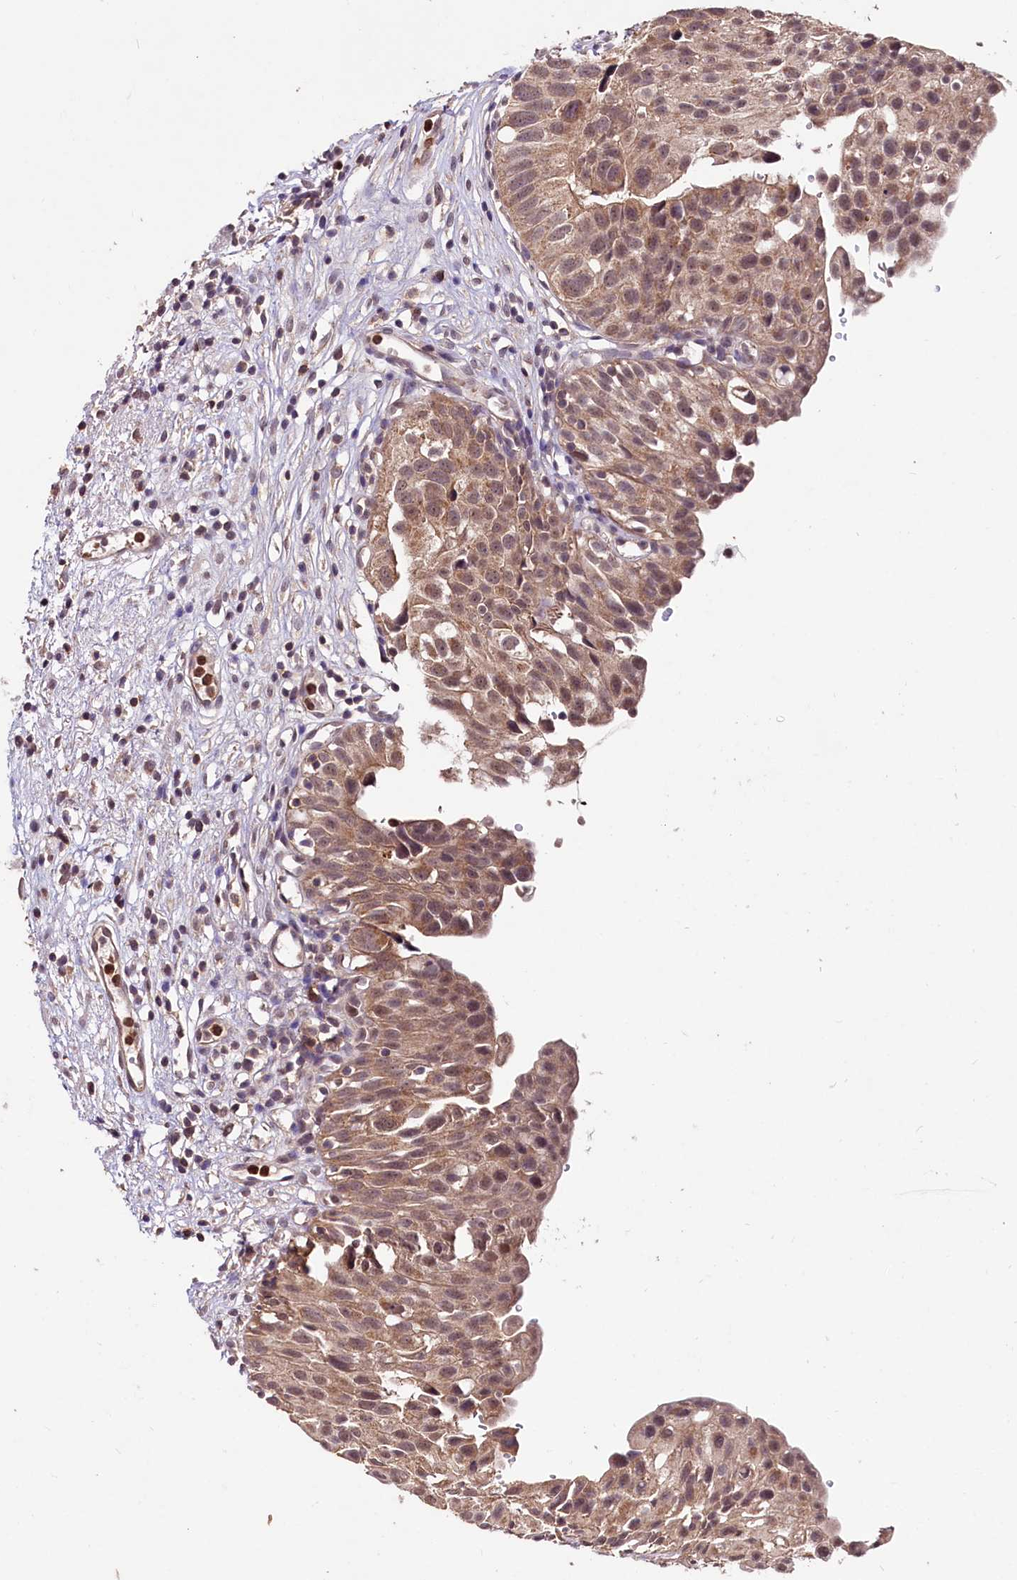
{"staining": {"intensity": "moderate", "quantity": ">75%", "location": "cytoplasmic/membranous,nuclear"}, "tissue": "urinary bladder", "cell_type": "Urothelial cells", "image_type": "normal", "snomed": [{"axis": "morphology", "description": "Normal tissue, NOS"}, {"axis": "topography", "description": "Urinary bladder"}], "caption": "A medium amount of moderate cytoplasmic/membranous,nuclear staining is appreciated in approximately >75% of urothelial cells in unremarkable urinary bladder. Nuclei are stained in blue.", "gene": "KLRB1", "patient": {"sex": "male", "age": 51}}